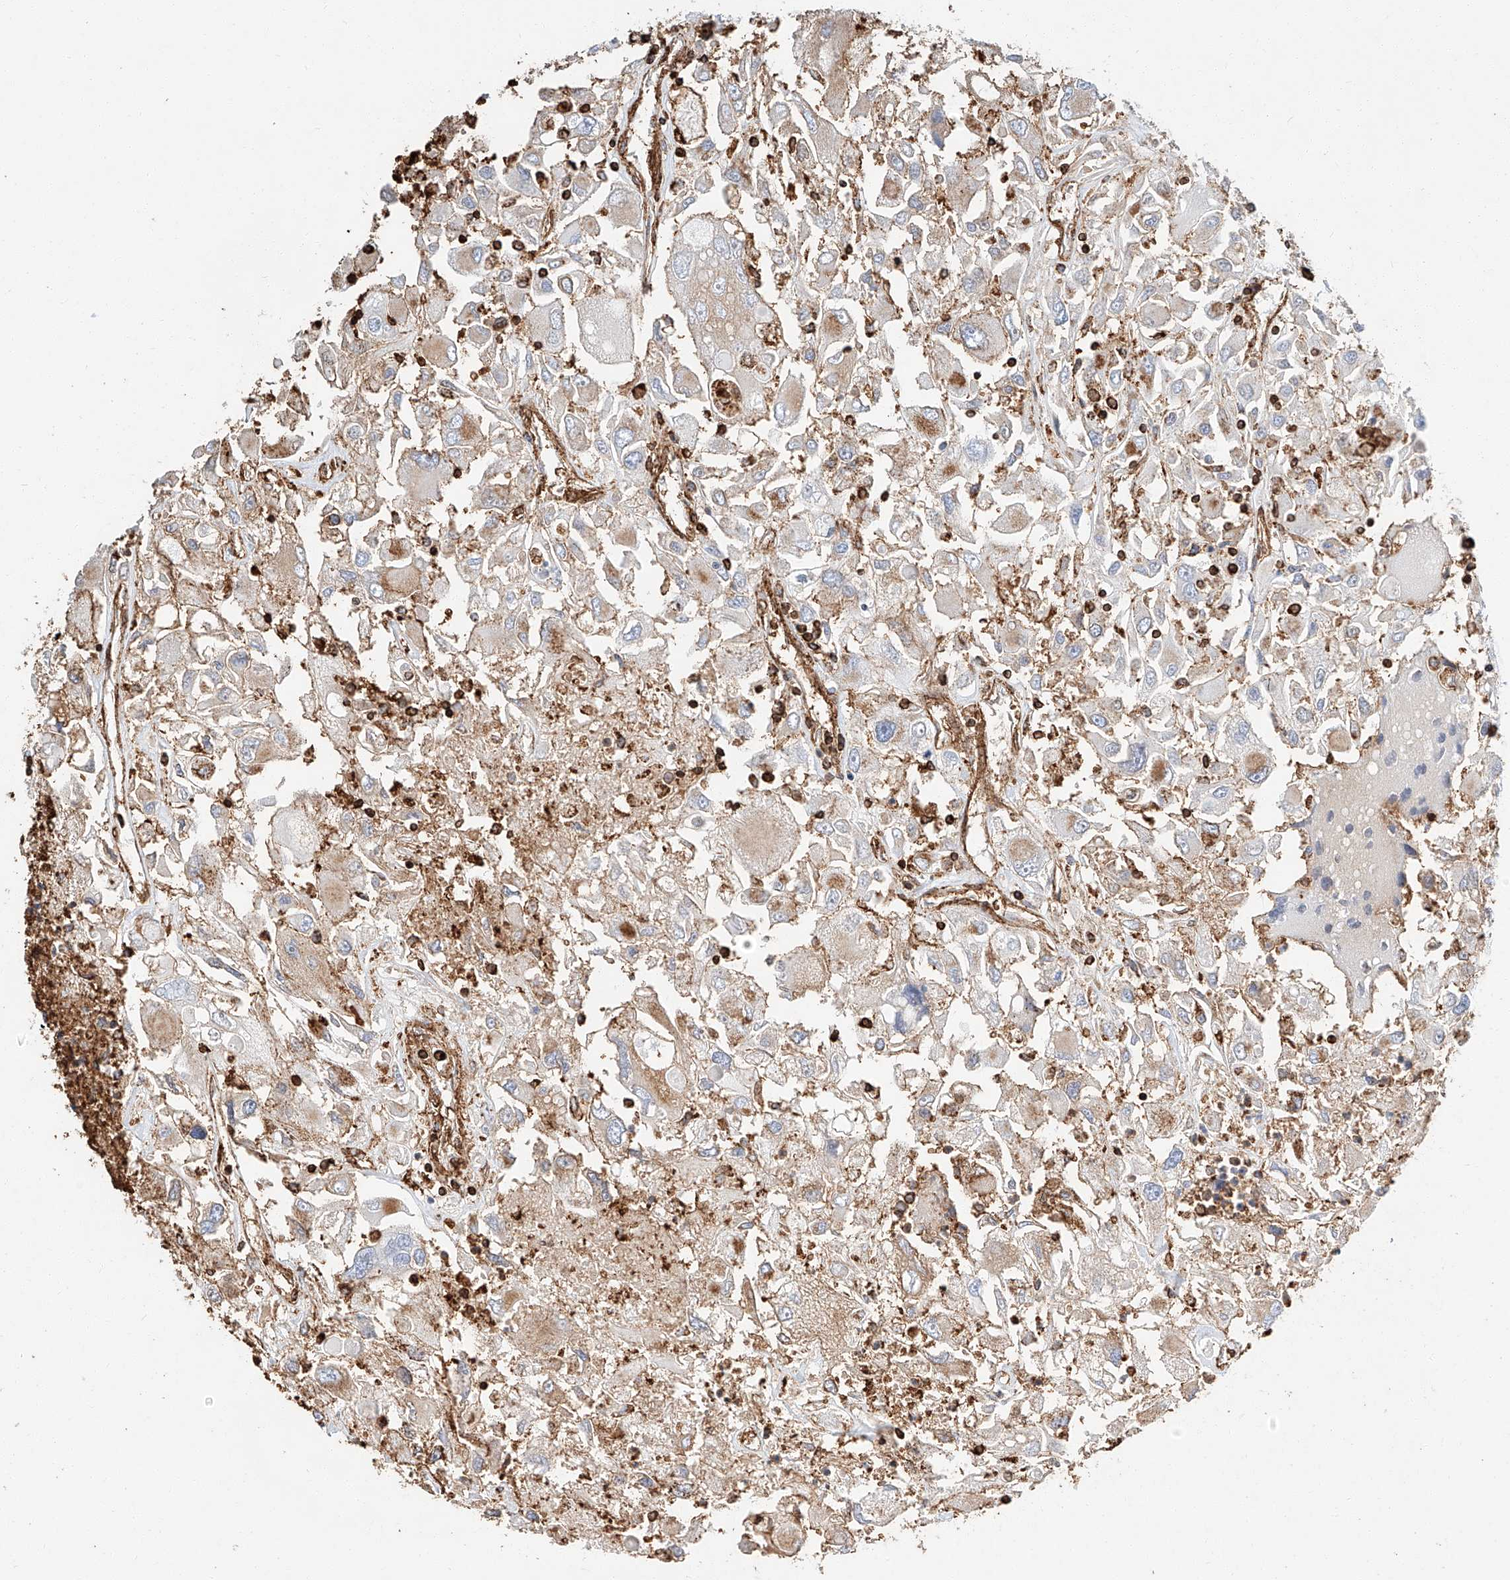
{"staining": {"intensity": "moderate", "quantity": "<25%", "location": "cytoplasmic/membranous"}, "tissue": "renal cancer", "cell_type": "Tumor cells", "image_type": "cancer", "snomed": [{"axis": "morphology", "description": "Adenocarcinoma, NOS"}, {"axis": "topography", "description": "Kidney"}], "caption": "IHC photomicrograph of human adenocarcinoma (renal) stained for a protein (brown), which demonstrates low levels of moderate cytoplasmic/membranous expression in approximately <25% of tumor cells.", "gene": "WFS1", "patient": {"sex": "female", "age": 52}}